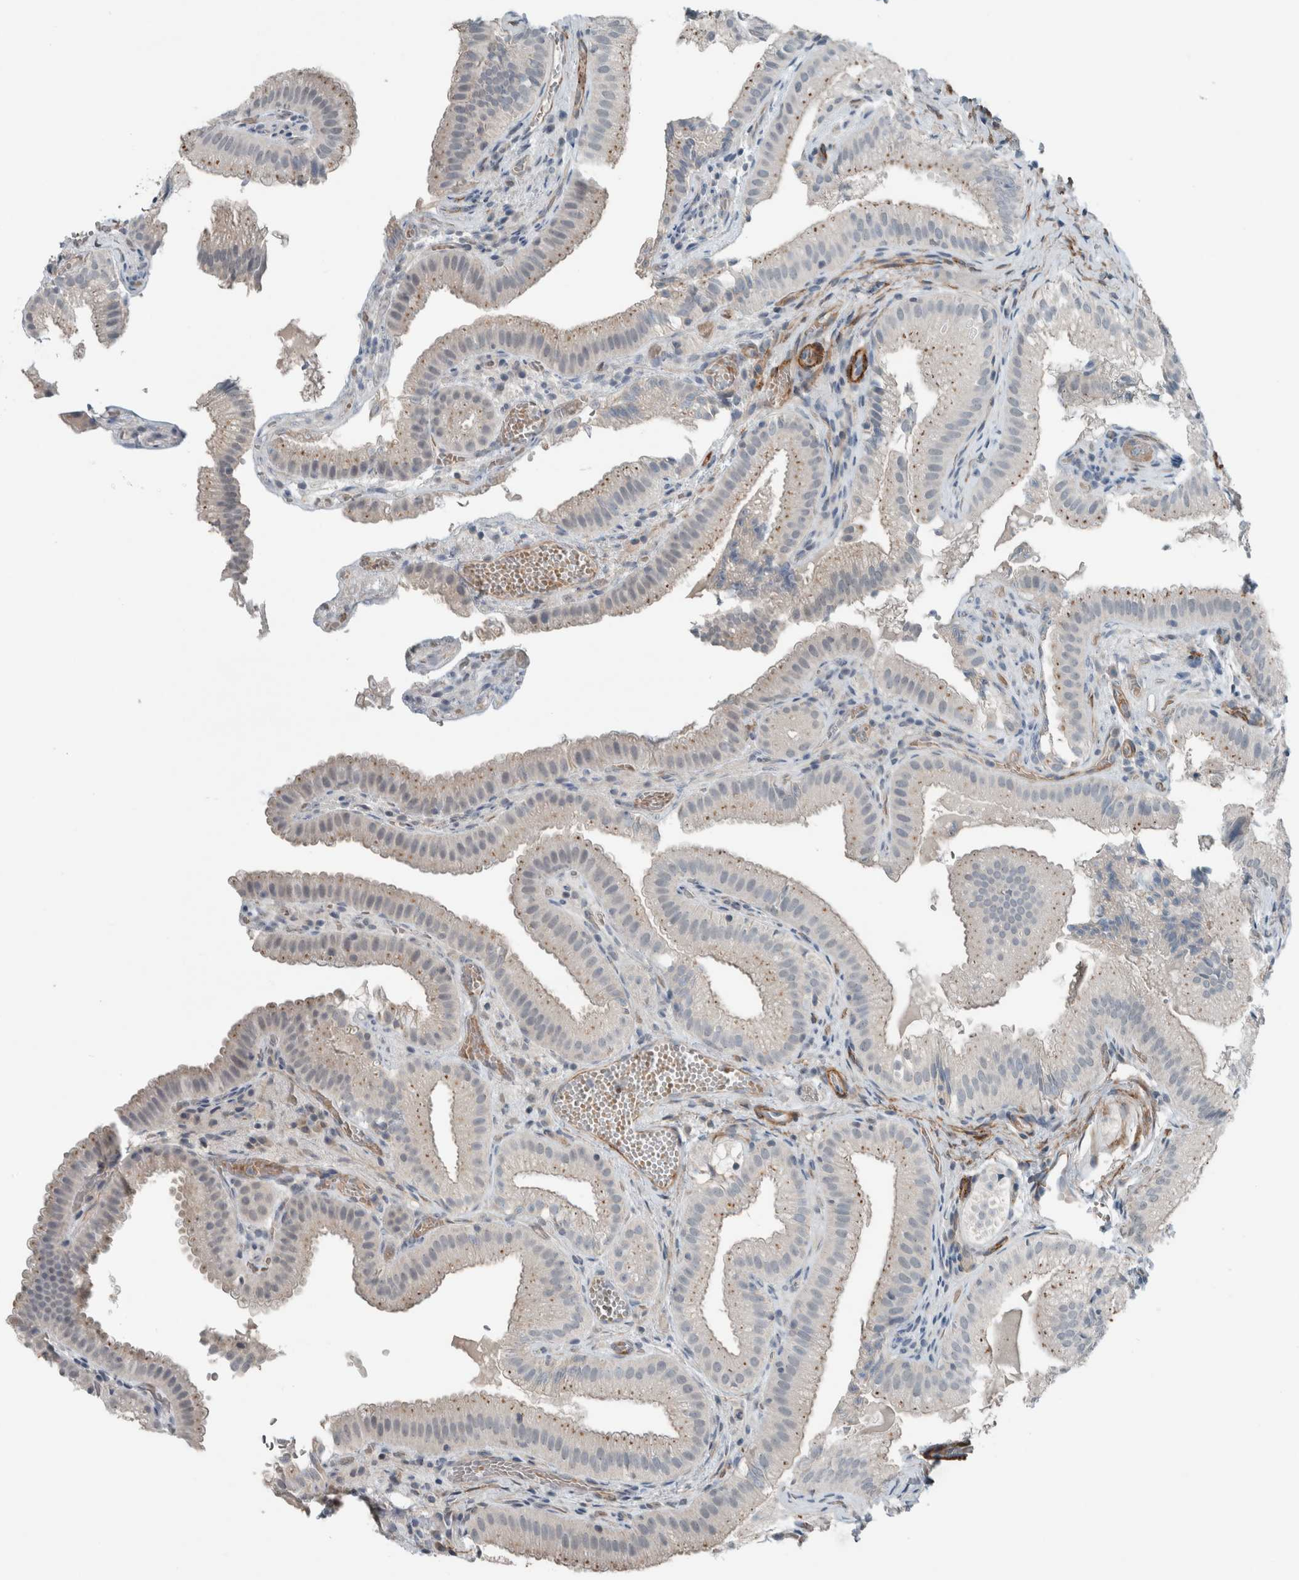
{"staining": {"intensity": "moderate", "quantity": "<25%", "location": "cytoplasmic/membranous"}, "tissue": "gallbladder", "cell_type": "Glandular cells", "image_type": "normal", "snomed": [{"axis": "morphology", "description": "Normal tissue, NOS"}, {"axis": "topography", "description": "Gallbladder"}], "caption": "IHC of unremarkable gallbladder displays low levels of moderate cytoplasmic/membranous positivity in about <25% of glandular cells. Immunohistochemistry stains the protein in brown and the nuclei are stained blue.", "gene": "JADE2", "patient": {"sex": "female", "age": 30}}